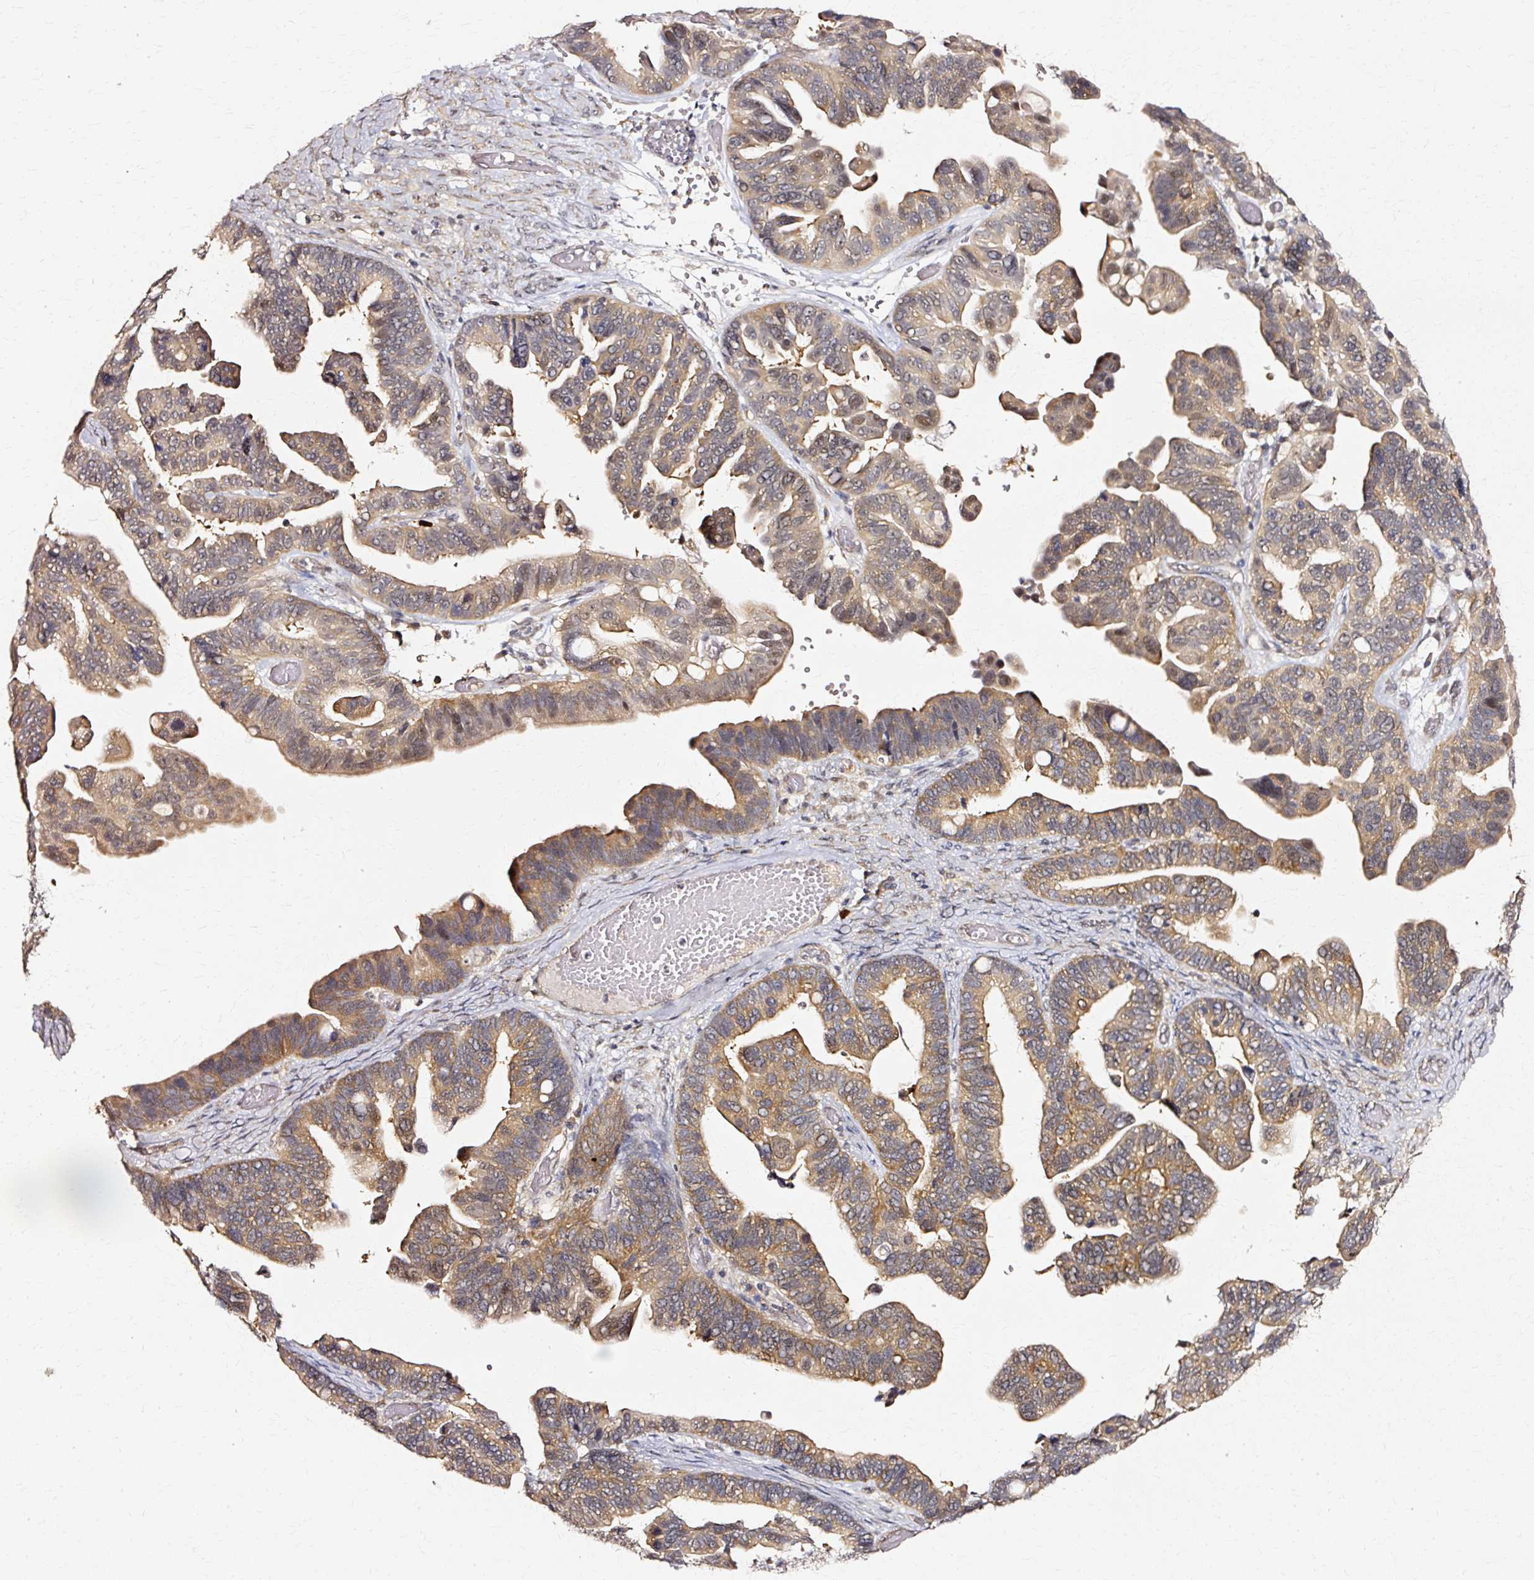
{"staining": {"intensity": "moderate", "quantity": ">75%", "location": "cytoplasmic/membranous"}, "tissue": "ovarian cancer", "cell_type": "Tumor cells", "image_type": "cancer", "snomed": [{"axis": "morphology", "description": "Cystadenocarcinoma, serous, NOS"}, {"axis": "topography", "description": "Ovary"}], "caption": "IHC staining of serous cystadenocarcinoma (ovarian), which demonstrates medium levels of moderate cytoplasmic/membranous staining in approximately >75% of tumor cells indicating moderate cytoplasmic/membranous protein staining. The staining was performed using DAB (3,3'-diaminobenzidine) (brown) for protein detection and nuclei were counterstained in hematoxylin (blue).", "gene": "RGPD5", "patient": {"sex": "female", "age": 56}}